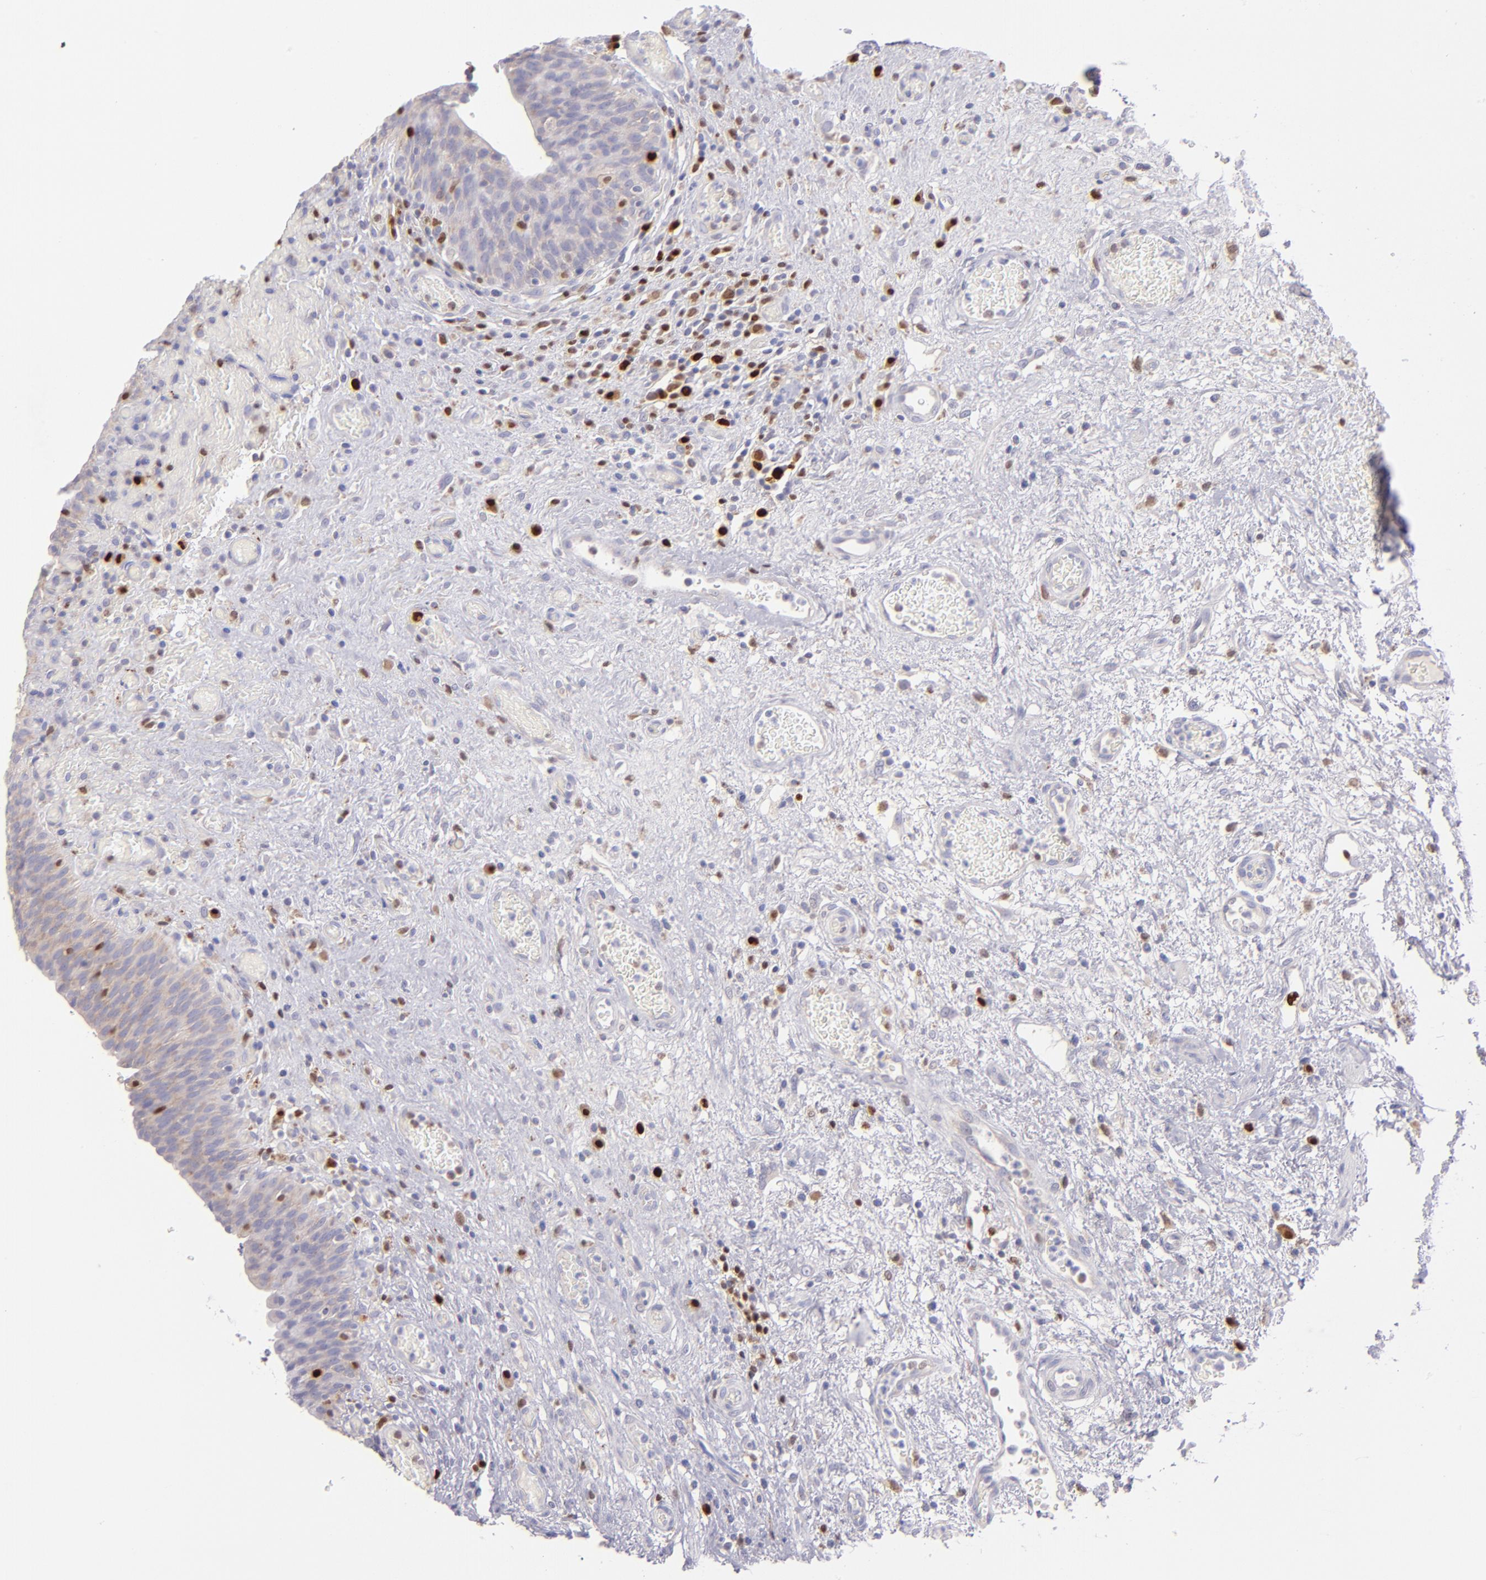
{"staining": {"intensity": "weak", "quantity": ">75%", "location": "cytoplasmic/membranous"}, "tissue": "urinary bladder", "cell_type": "Urothelial cells", "image_type": "normal", "snomed": [{"axis": "morphology", "description": "Normal tissue, NOS"}, {"axis": "morphology", "description": "Urothelial carcinoma, High grade"}, {"axis": "topography", "description": "Urinary bladder"}], "caption": "Immunohistochemical staining of benign human urinary bladder shows weak cytoplasmic/membranous protein staining in about >75% of urothelial cells.", "gene": "IRF8", "patient": {"sex": "male", "age": 51}}